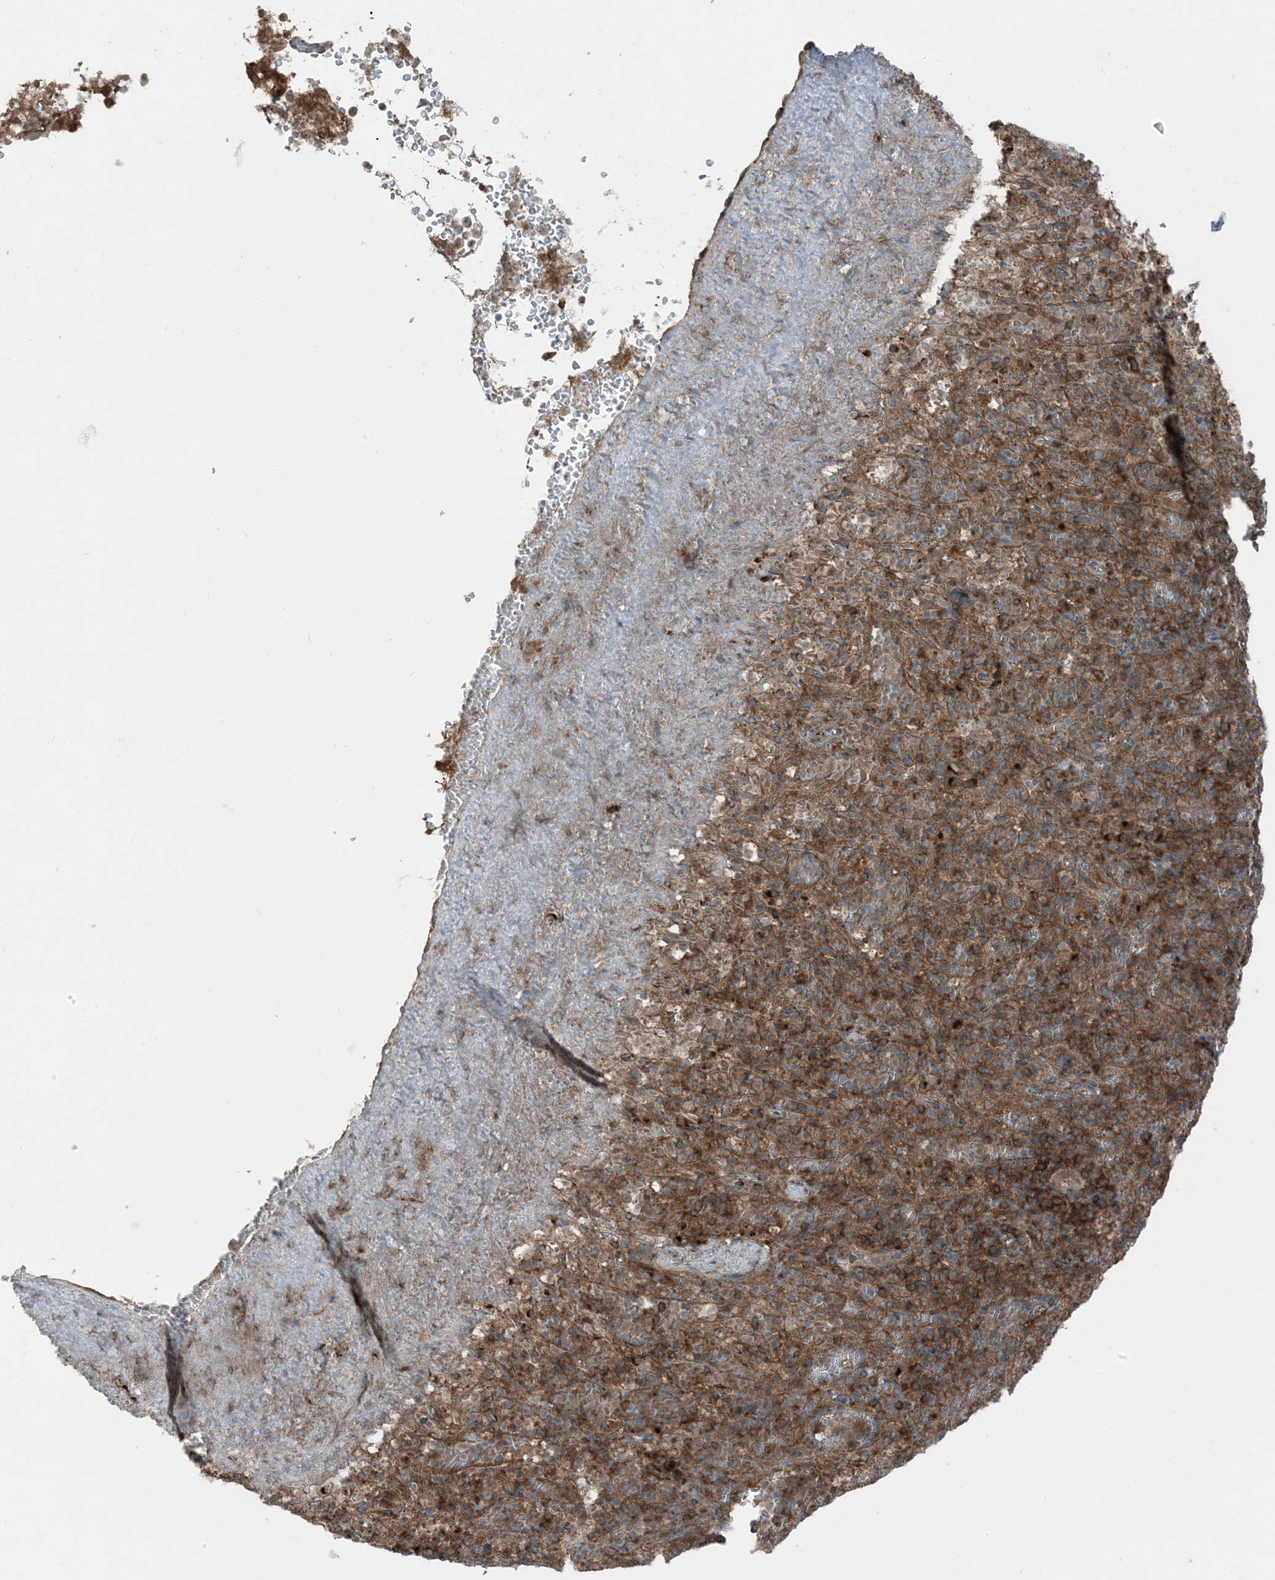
{"staining": {"intensity": "negative", "quantity": "none", "location": "none"}, "tissue": "spleen", "cell_type": "Cells in red pulp", "image_type": "normal", "snomed": [{"axis": "morphology", "description": "Normal tissue, NOS"}, {"axis": "topography", "description": "Spleen"}], "caption": "Immunohistochemical staining of normal spleen demonstrates no significant staining in cells in red pulp. (DAB (3,3'-diaminobenzidine) immunohistochemistry, high magnification).", "gene": "RAB3GAP1", "patient": {"sex": "female", "age": 74}}